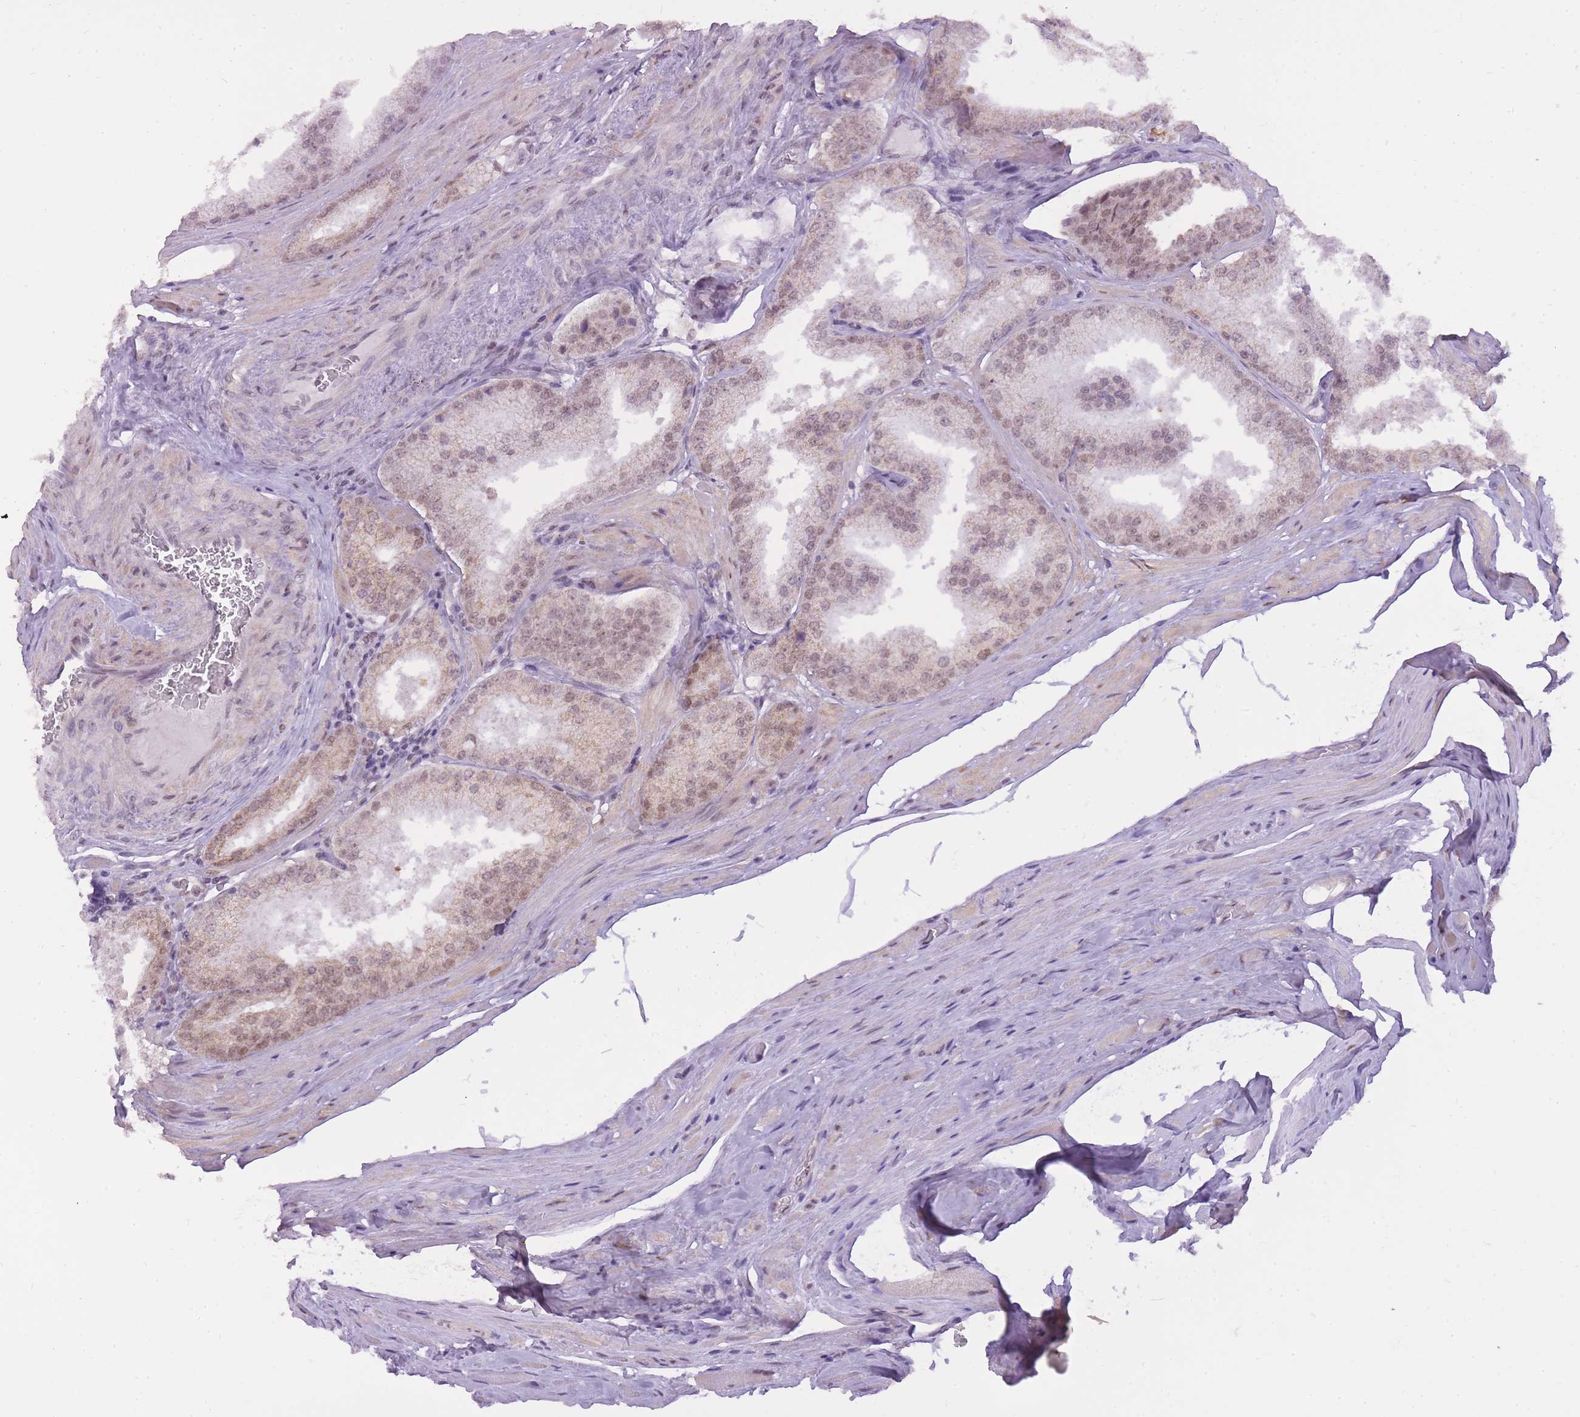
{"staining": {"intensity": "moderate", "quantity": ">75%", "location": "cytoplasmic/membranous,nuclear"}, "tissue": "prostate cancer", "cell_type": "Tumor cells", "image_type": "cancer", "snomed": [{"axis": "morphology", "description": "Adenocarcinoma, High grade"}, {"axis": "topography", "description": "Prostate"}], "caption": "This image displays prostate adenocarcinoma (high-grade) stained with immunohistochemistry to label a protein in brown. The cytoplasmic/membranous and nuclear of tumor cells show moderate positivity for the protein. Nuclei are counter-stained blue.", "gene": "TIGD1", "patient": {"sex": "male", "age": 61}}